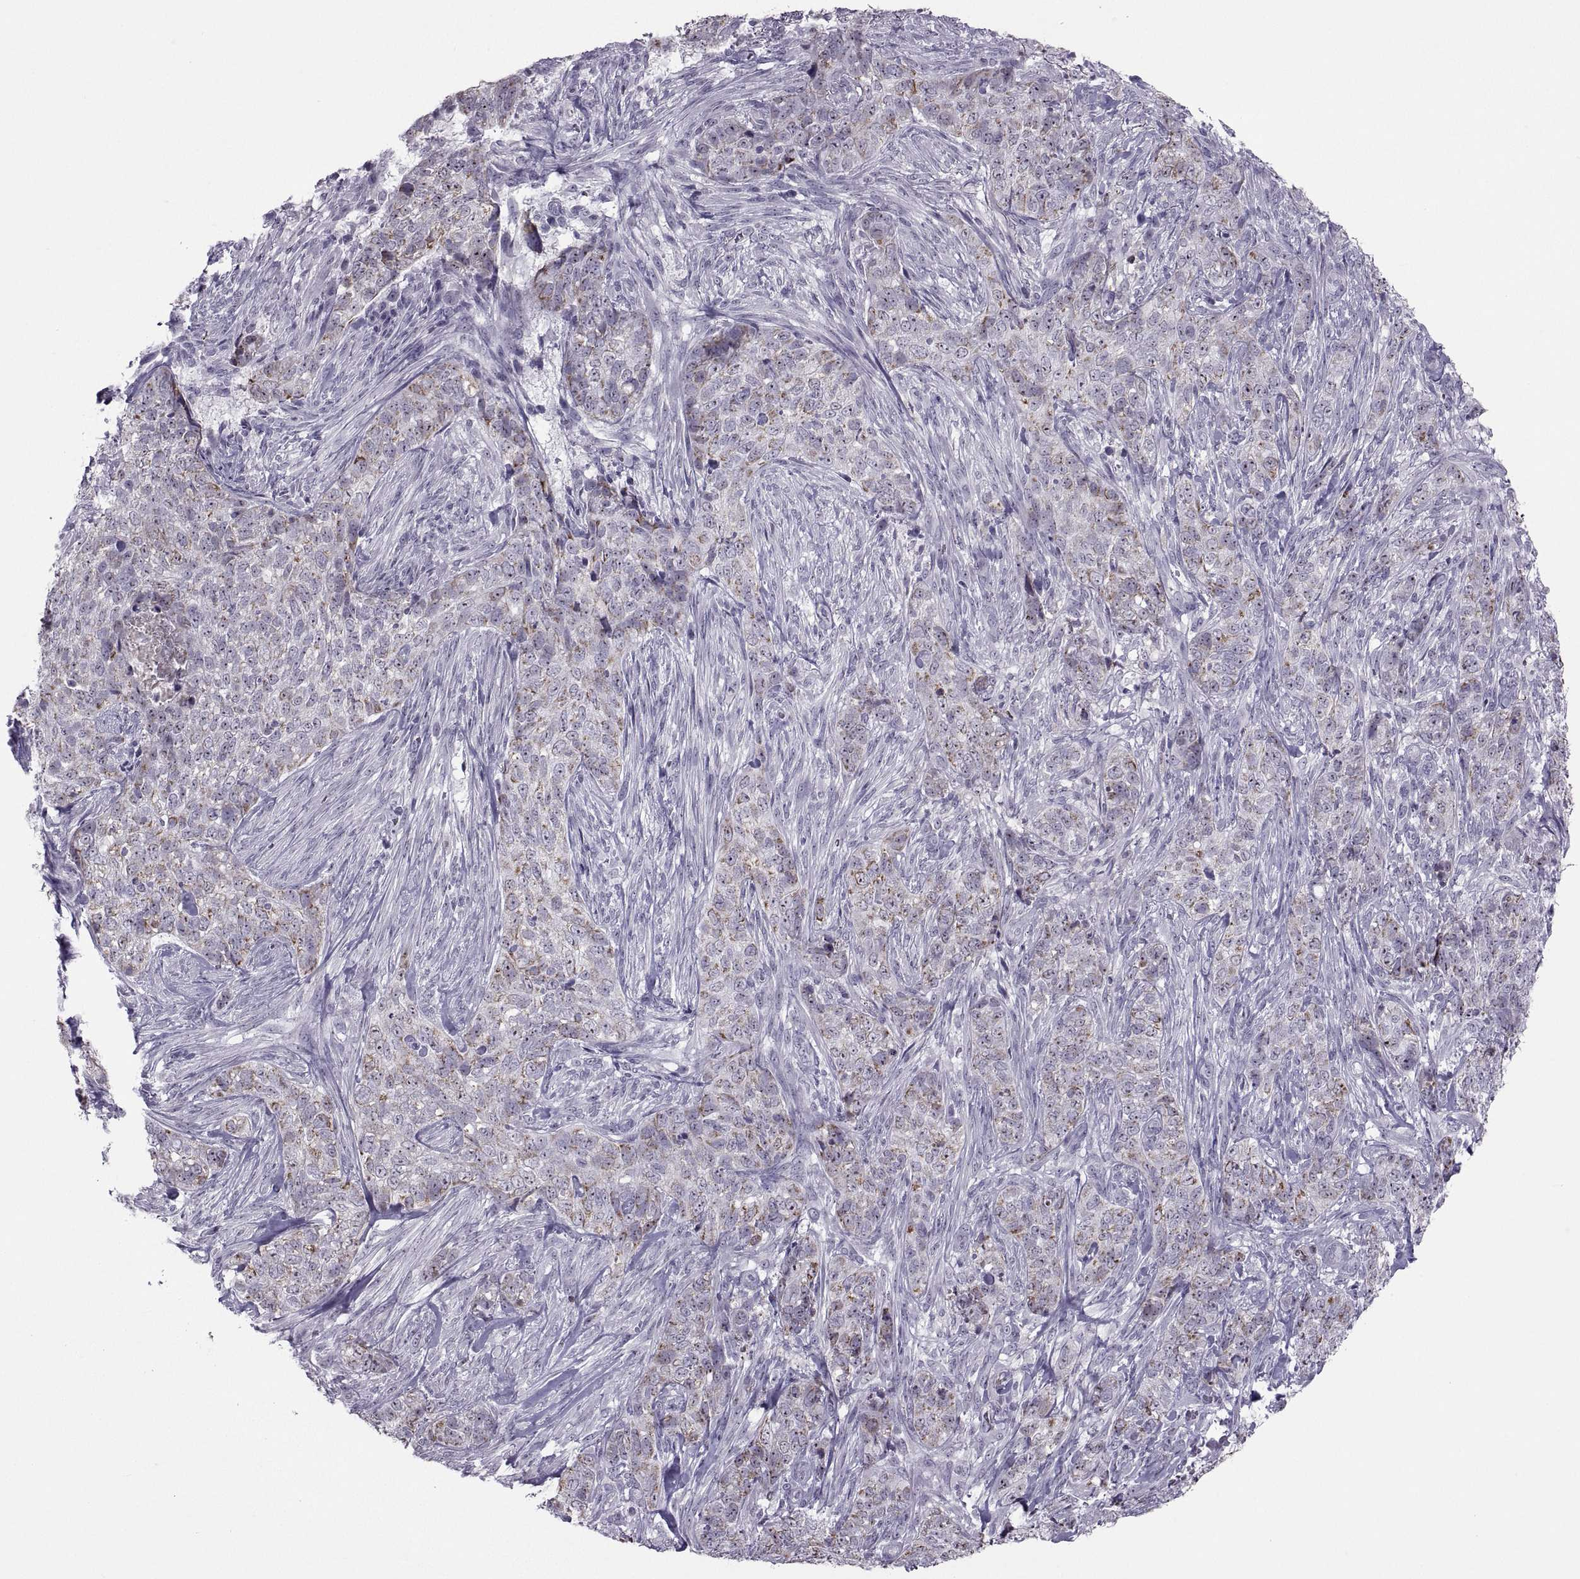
{"staining": {"intensity": "moderate", "quantity": "<25%", "location": "cytoplasmic/membranous"}, "tissue": "skin cancer", "cell_type": "Tumor cells", "image_type": "cancer", "snomed": [{"axis": "morphology", "description": "Basal cell carcinoma"}, {"axis": "topography", "description": "Skin"}], "caption": "Immunohistochemical staining of human skin cancer (basal cell carcinoma) reveals low levels of moderate cytoplasmic/membranous positivity in approximately <25% of tumor cells.", "gene": "ASIC2", "patient": {"sex": "female", "age": 69}}